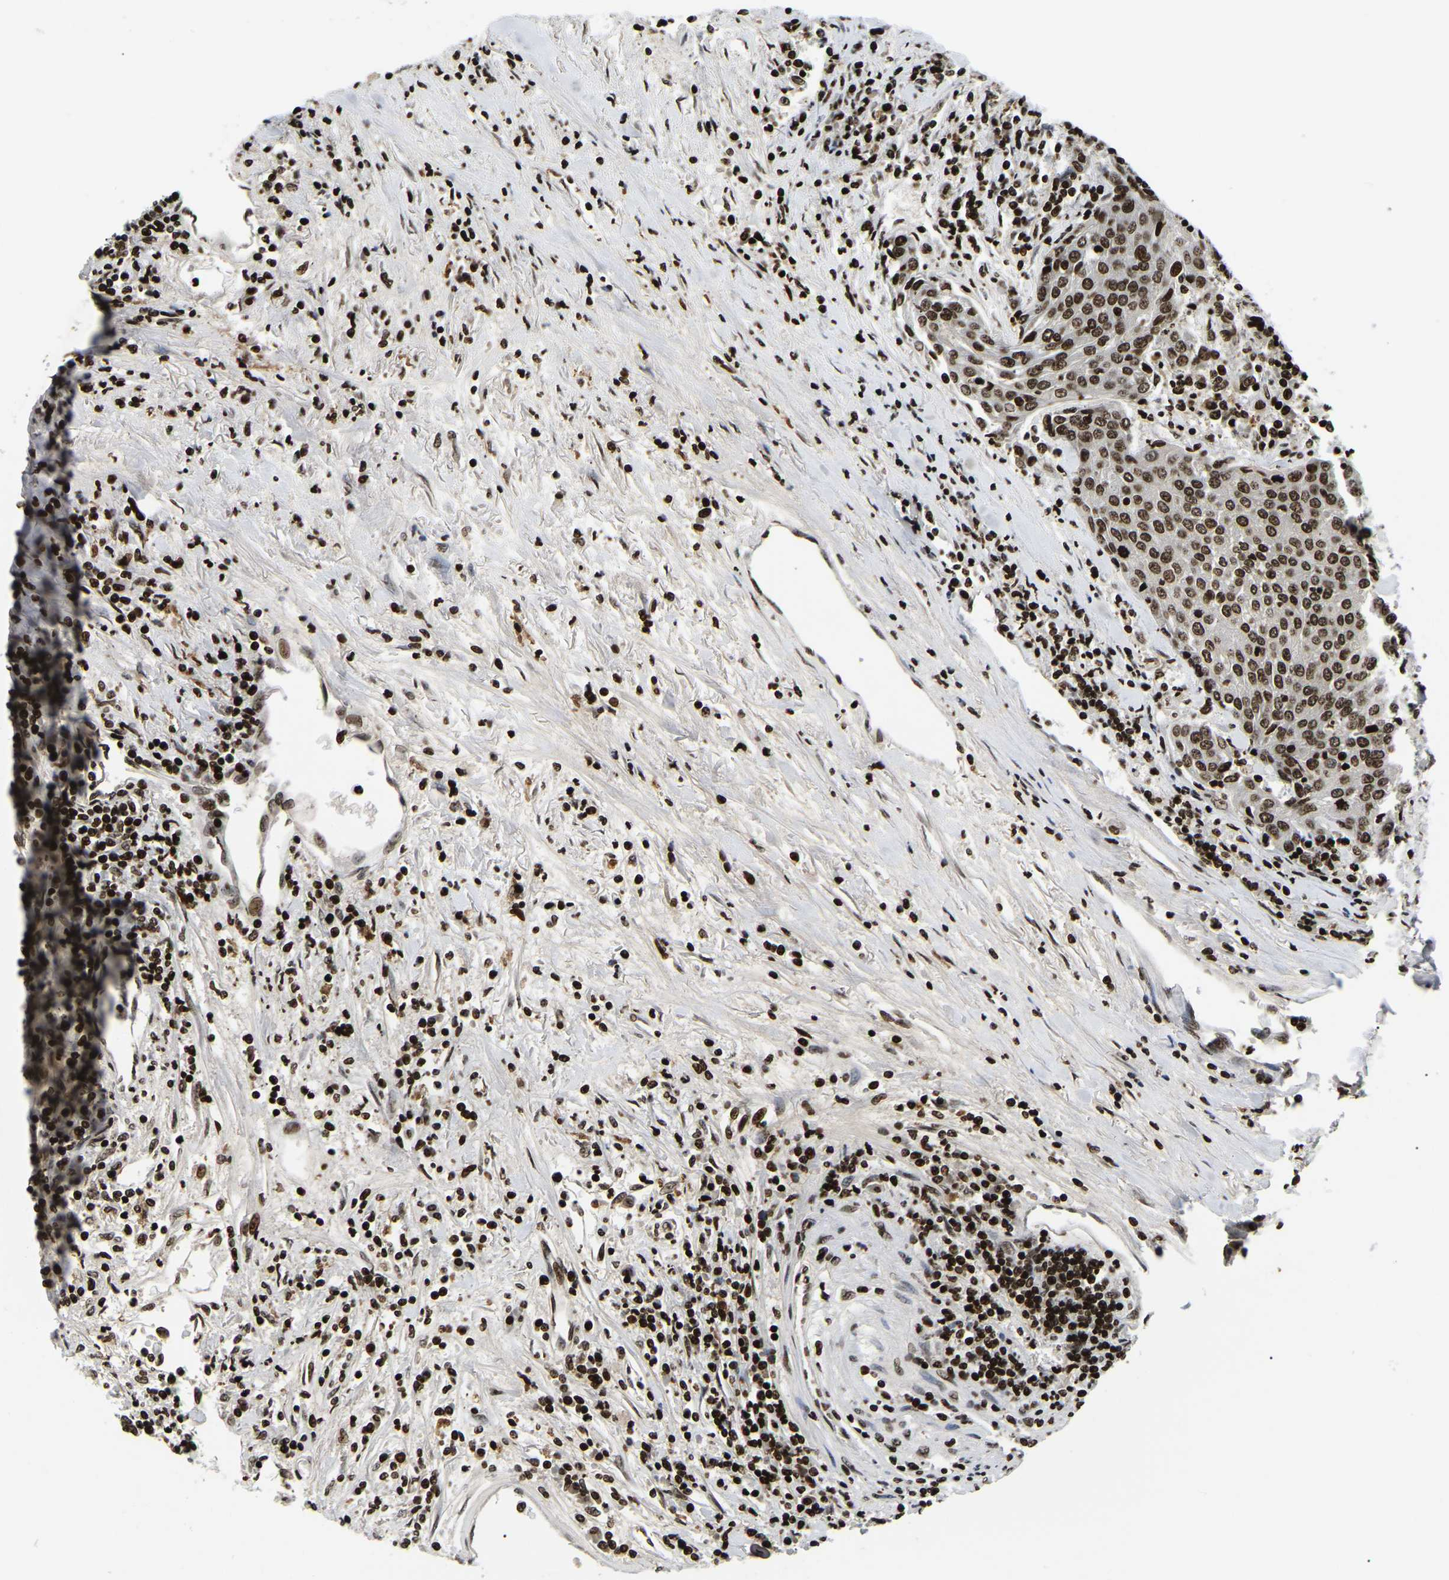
{"staining": {"intensity": "strong", "quantity": ">75%", "location": "nuclear"}, "tissue": "urothelial cancer", "cell_type": "Tumor cells", "image_type": "cancer", "snomed": [{"axis": "morphology", "description": "Urothelial carcinoma, High grade"}, {"axis": "topography", "description": "Urinary bladder"}], "caption": "Tumor cells demonstrate high levels of strong nuclear expression in about >75% of cells in urothelial carcinoma (high-grade). Using DAB (brown) and hematoxylin (blue) stains, captured at high magnification using brightfield microscopy.", "gene": "LRRC61", "patient": {"sex": "female", "age": 85}}